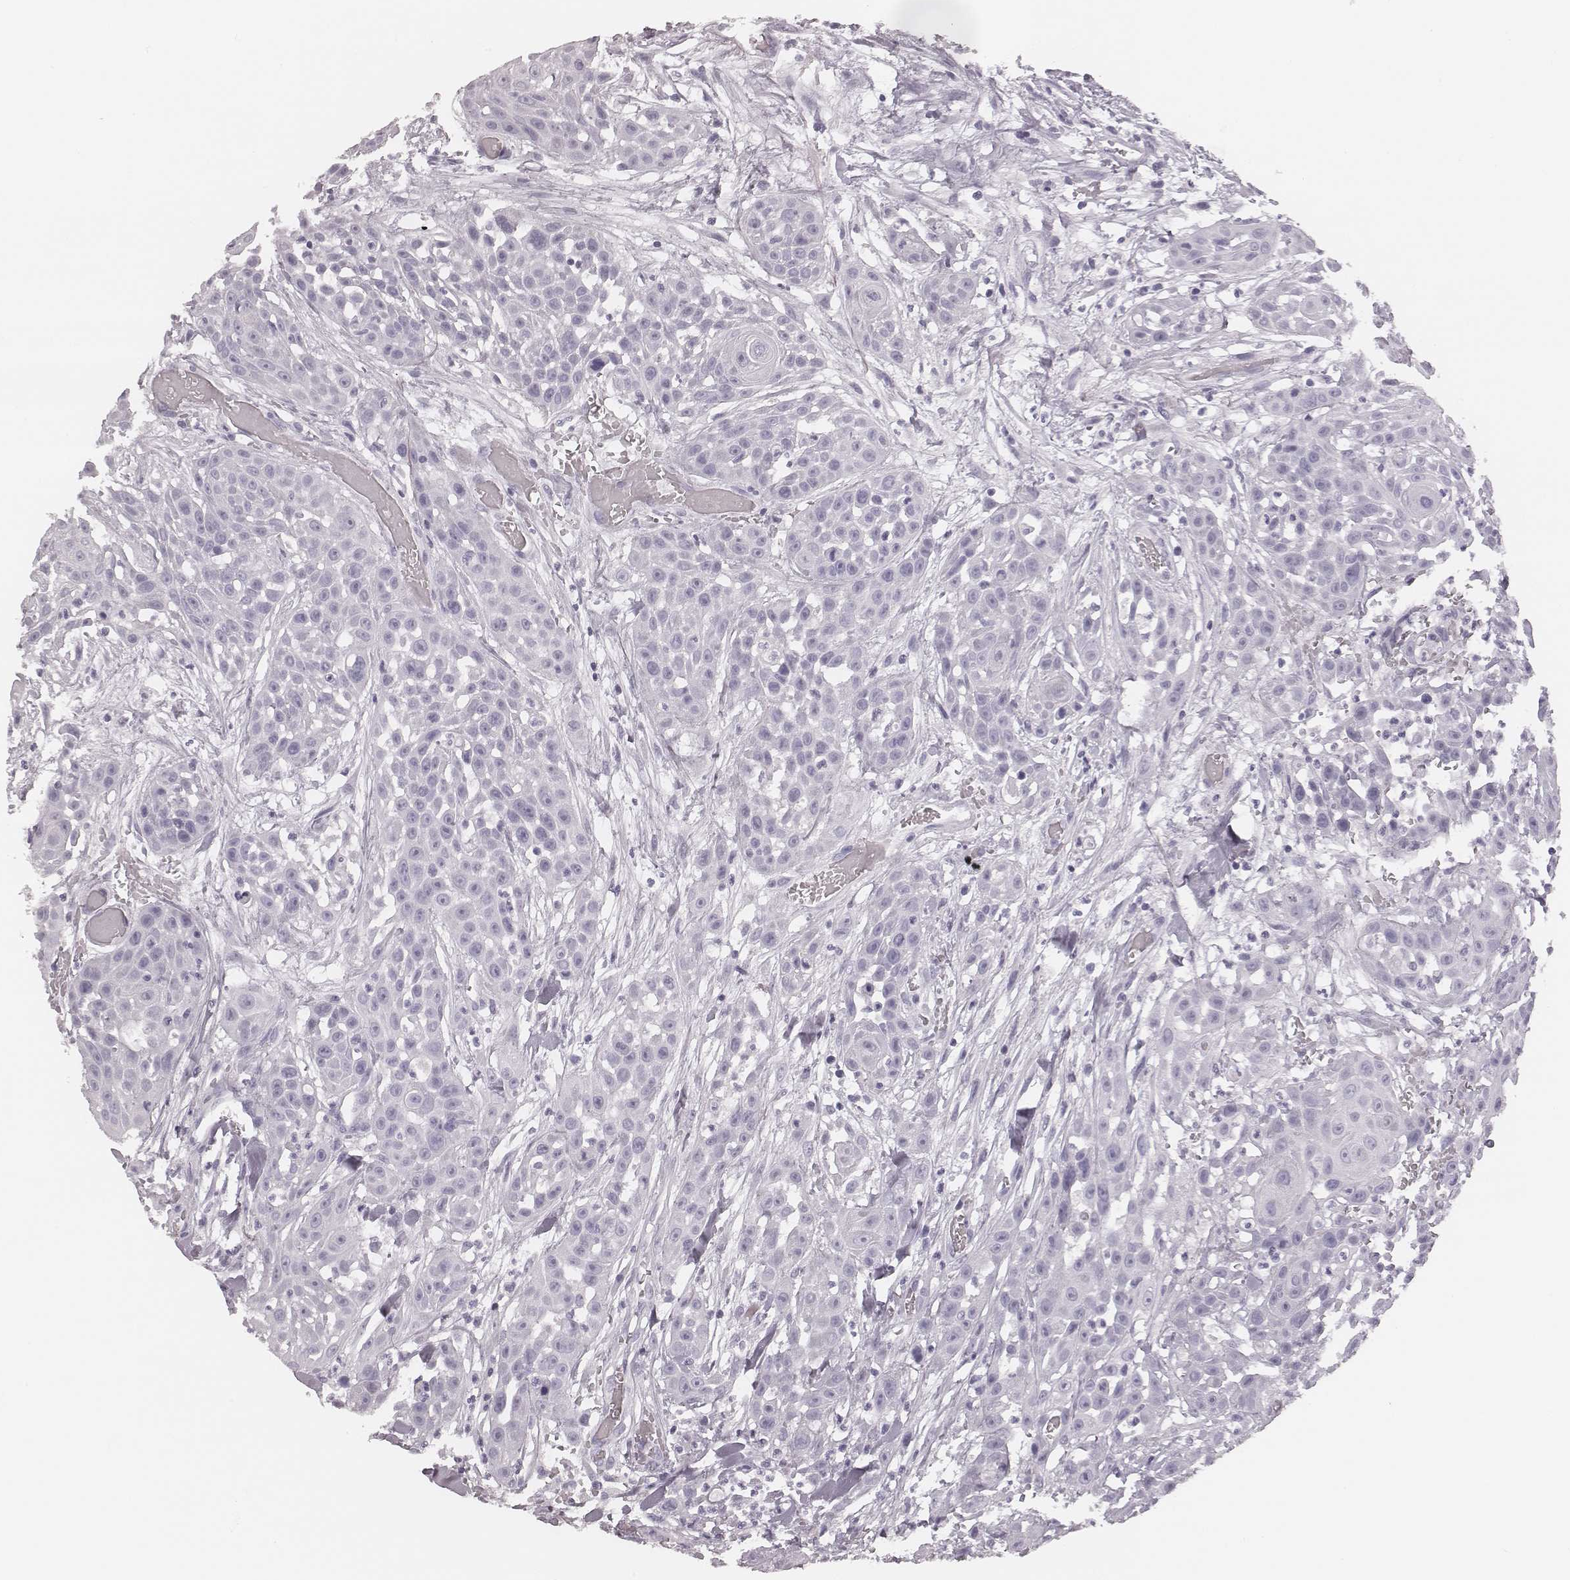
{"staining": {"intensity": "negative", "quantity": "none", "location": "none"}, "tissue": "head and neck cancer", "cell_type": "Tumor cells", "image_type": "cancer", "snomed": [{"axis": "morphology", "description": "Squamous cell carcinoma, NOS"}, {"axis": "topography", "description": "Oral tissue"}, {"axis": "topography", "description": "Head-Neck"}], "caption": "A photomicrograph of human squamous cell carcinoma (head and neck) is negative for staining in tumor cells.", "gene": "MSX1", "patient": {"sex": "male", "age": 81}}